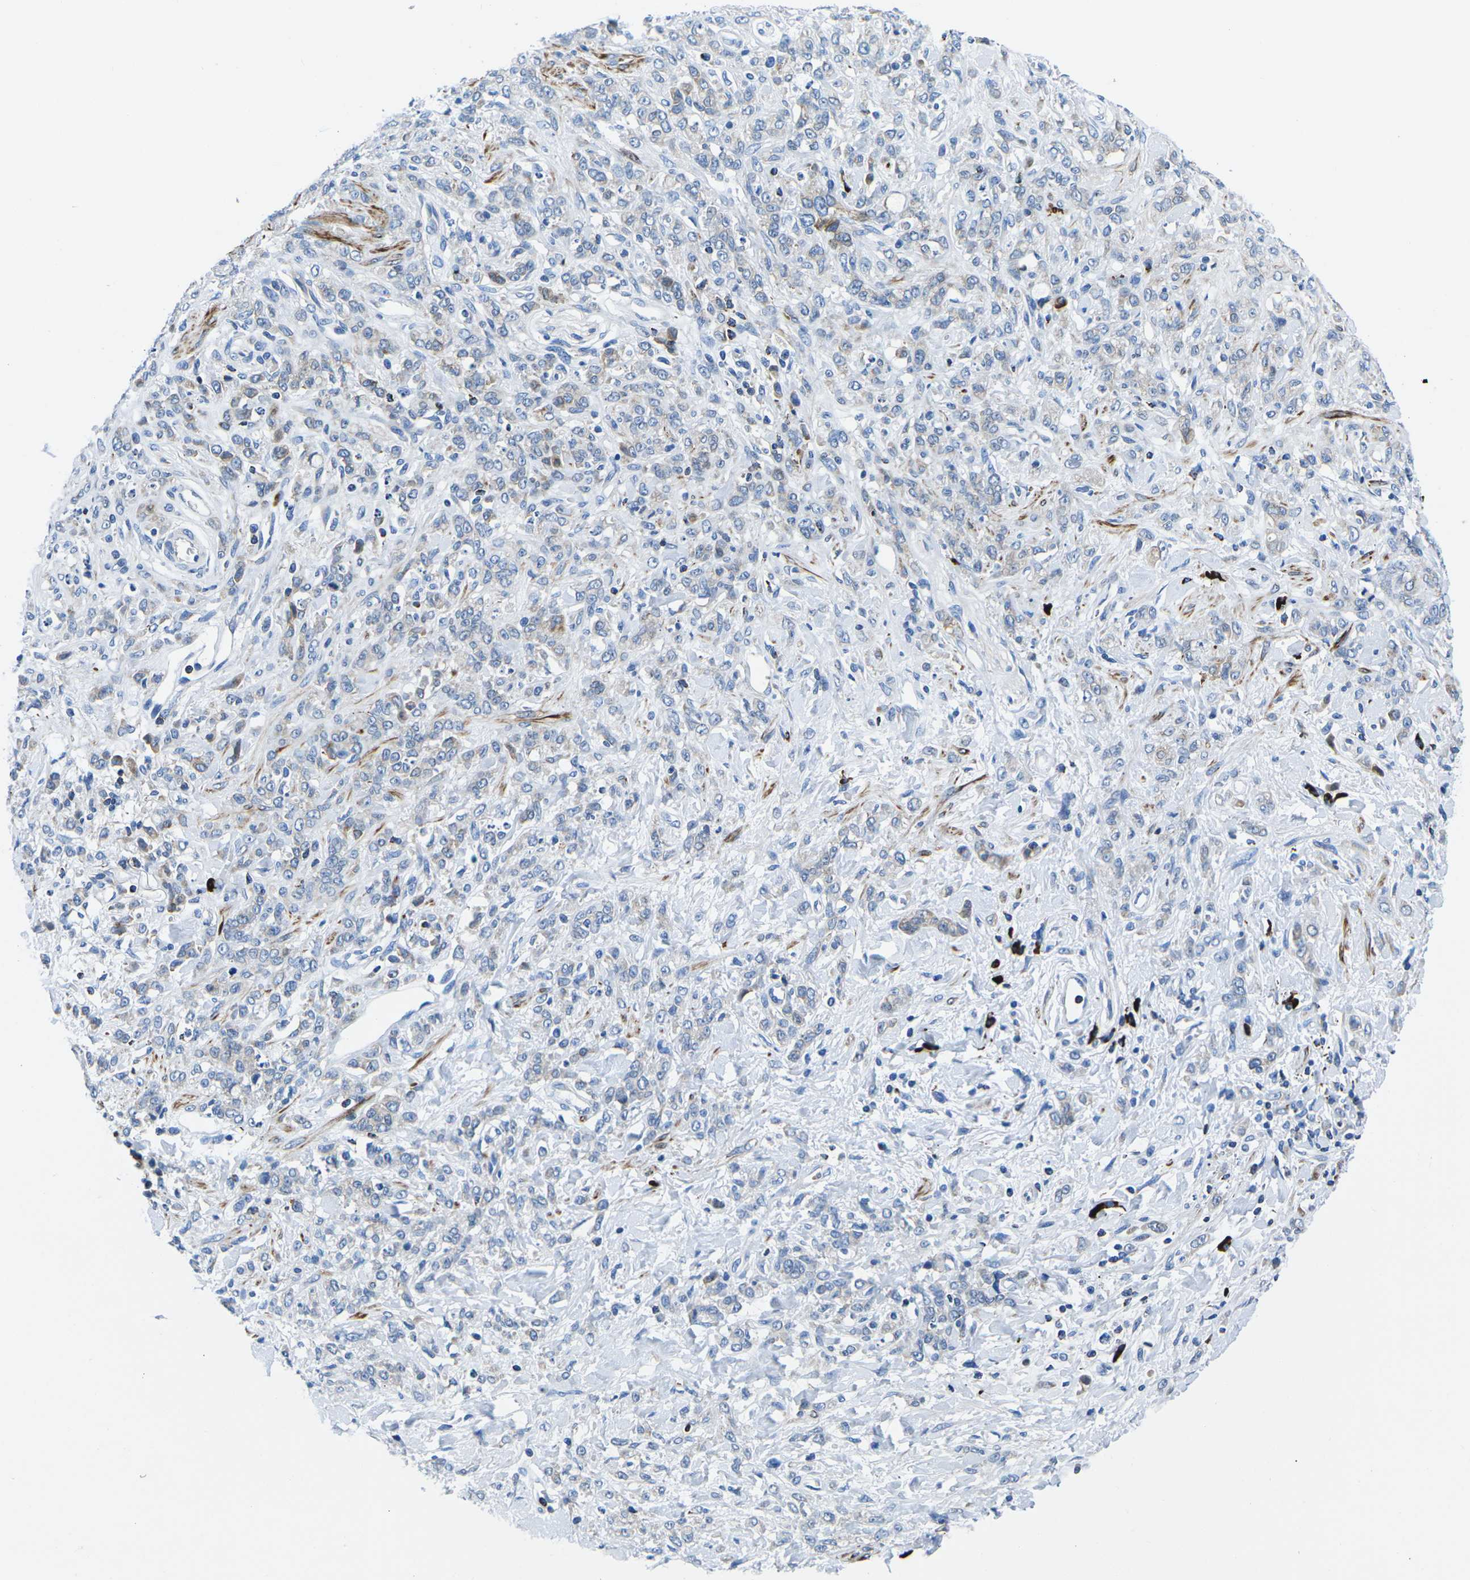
{"staining": {"intensity": "weak", "quantity": "<25%", "location": "cytoplasmic/membranous"}, "tissue": "stomach cancer", "cell_type": "Tumor cells", "image_type": "cancer", "snomed": [{"axis": "morphology", "description": "Normal tissue, NOS"}, {"axis": "morphology", "description": "Adenocarcinoma, NOS"}, {"axis": "topography", "description": "Stomach"}], "caption": "There is no significant expression in tumor cells of stomach cancer. (DAB immunohistochemistry with hematoxylin counter stain).", "gene": "MC4R", "patient": {"sex": "male", "age": 82}}